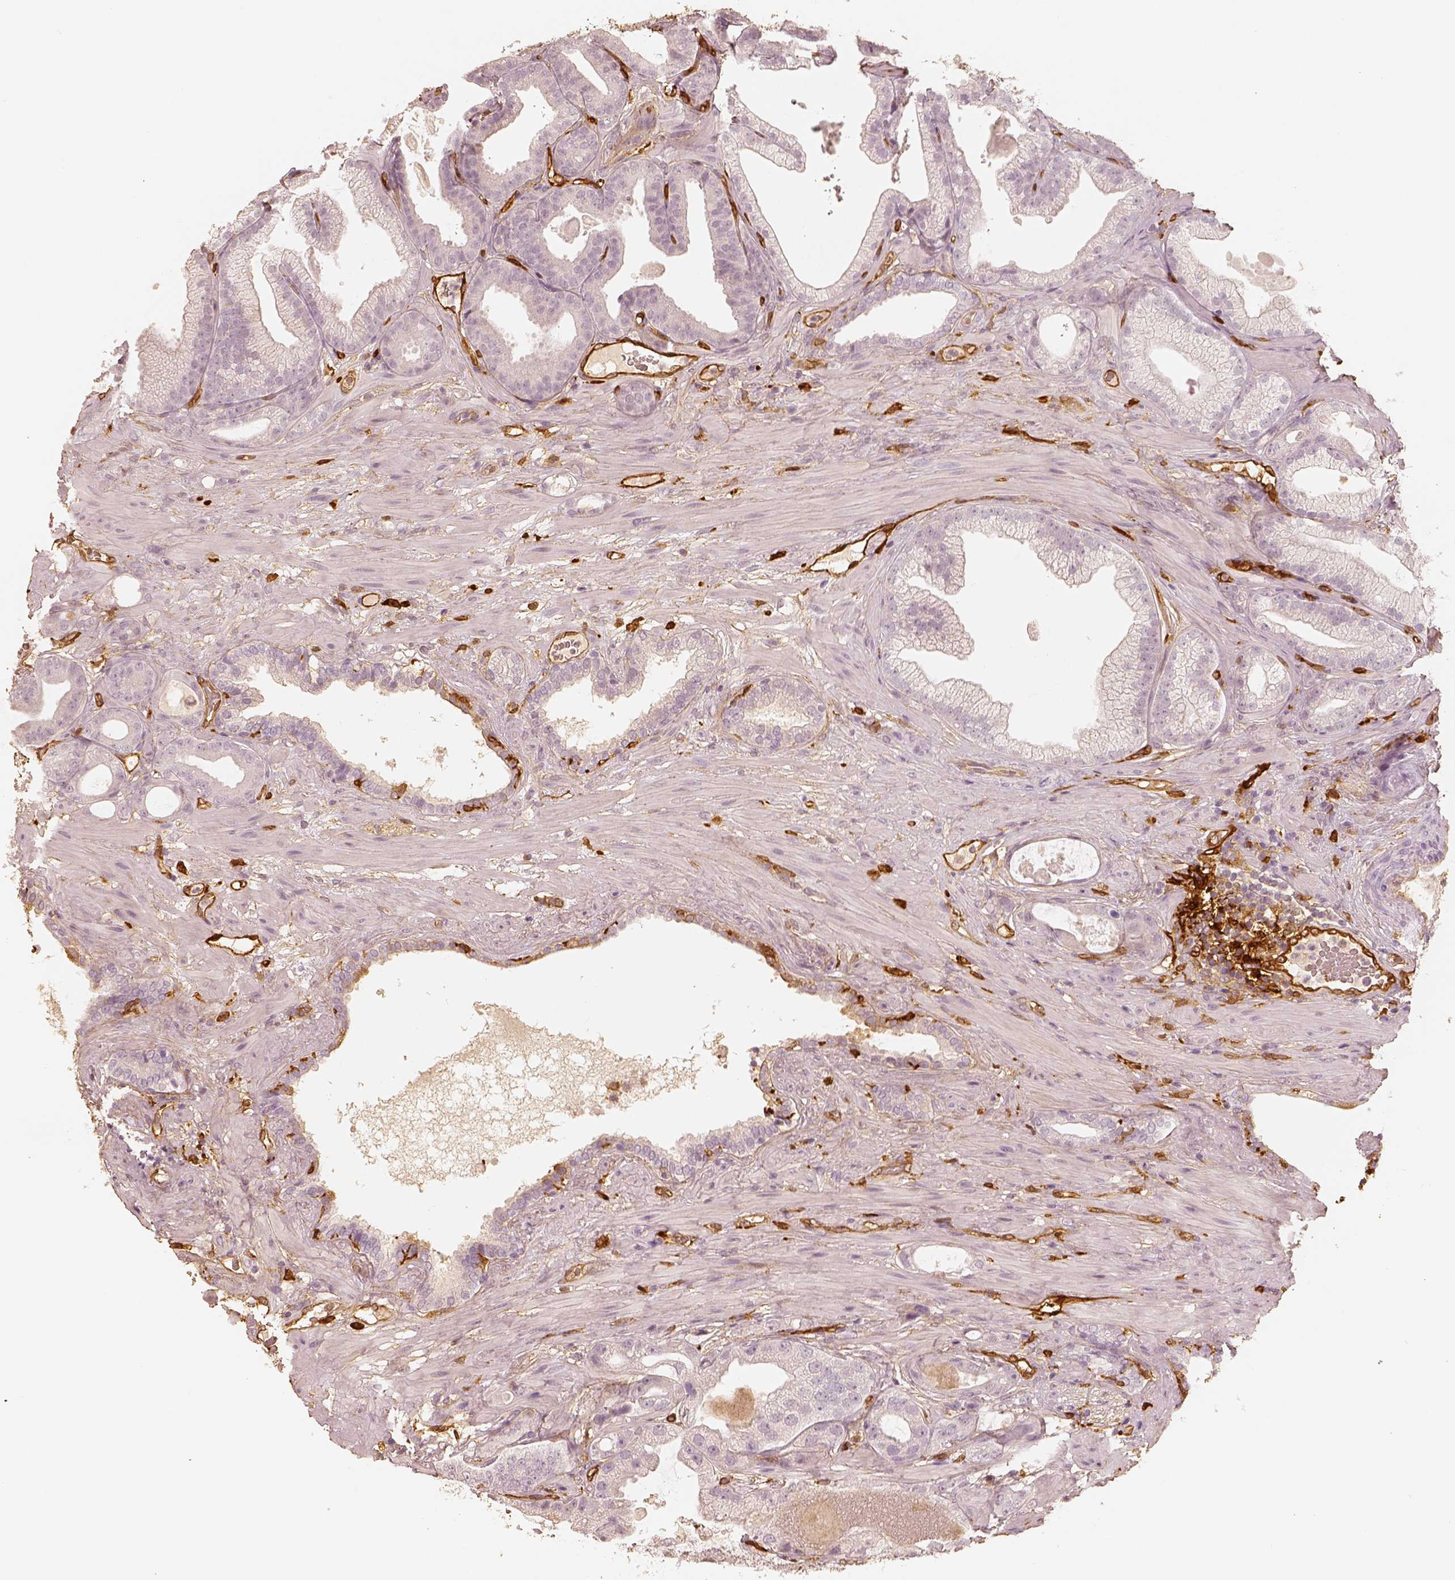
{"staining": {"intensity": "negative", "quantity": "none", "location": "none"}, "tissue": "prostate cancer", "cell_type": "Tumor cells", "image_type": "cancer", "snomed": [{"axis": "morphology", "description": "Adenocarcinoma, Low grade"}, {"axis": "topography", "description": "Prostate"}], "caption": "DAB immunohistochemical staining of adenocarcinoma (low-grade) (prostate) reveals no significant positivity in tumor cells.", "gene": "FSCN1", "patient": {"sex": "male", "age": 57}}